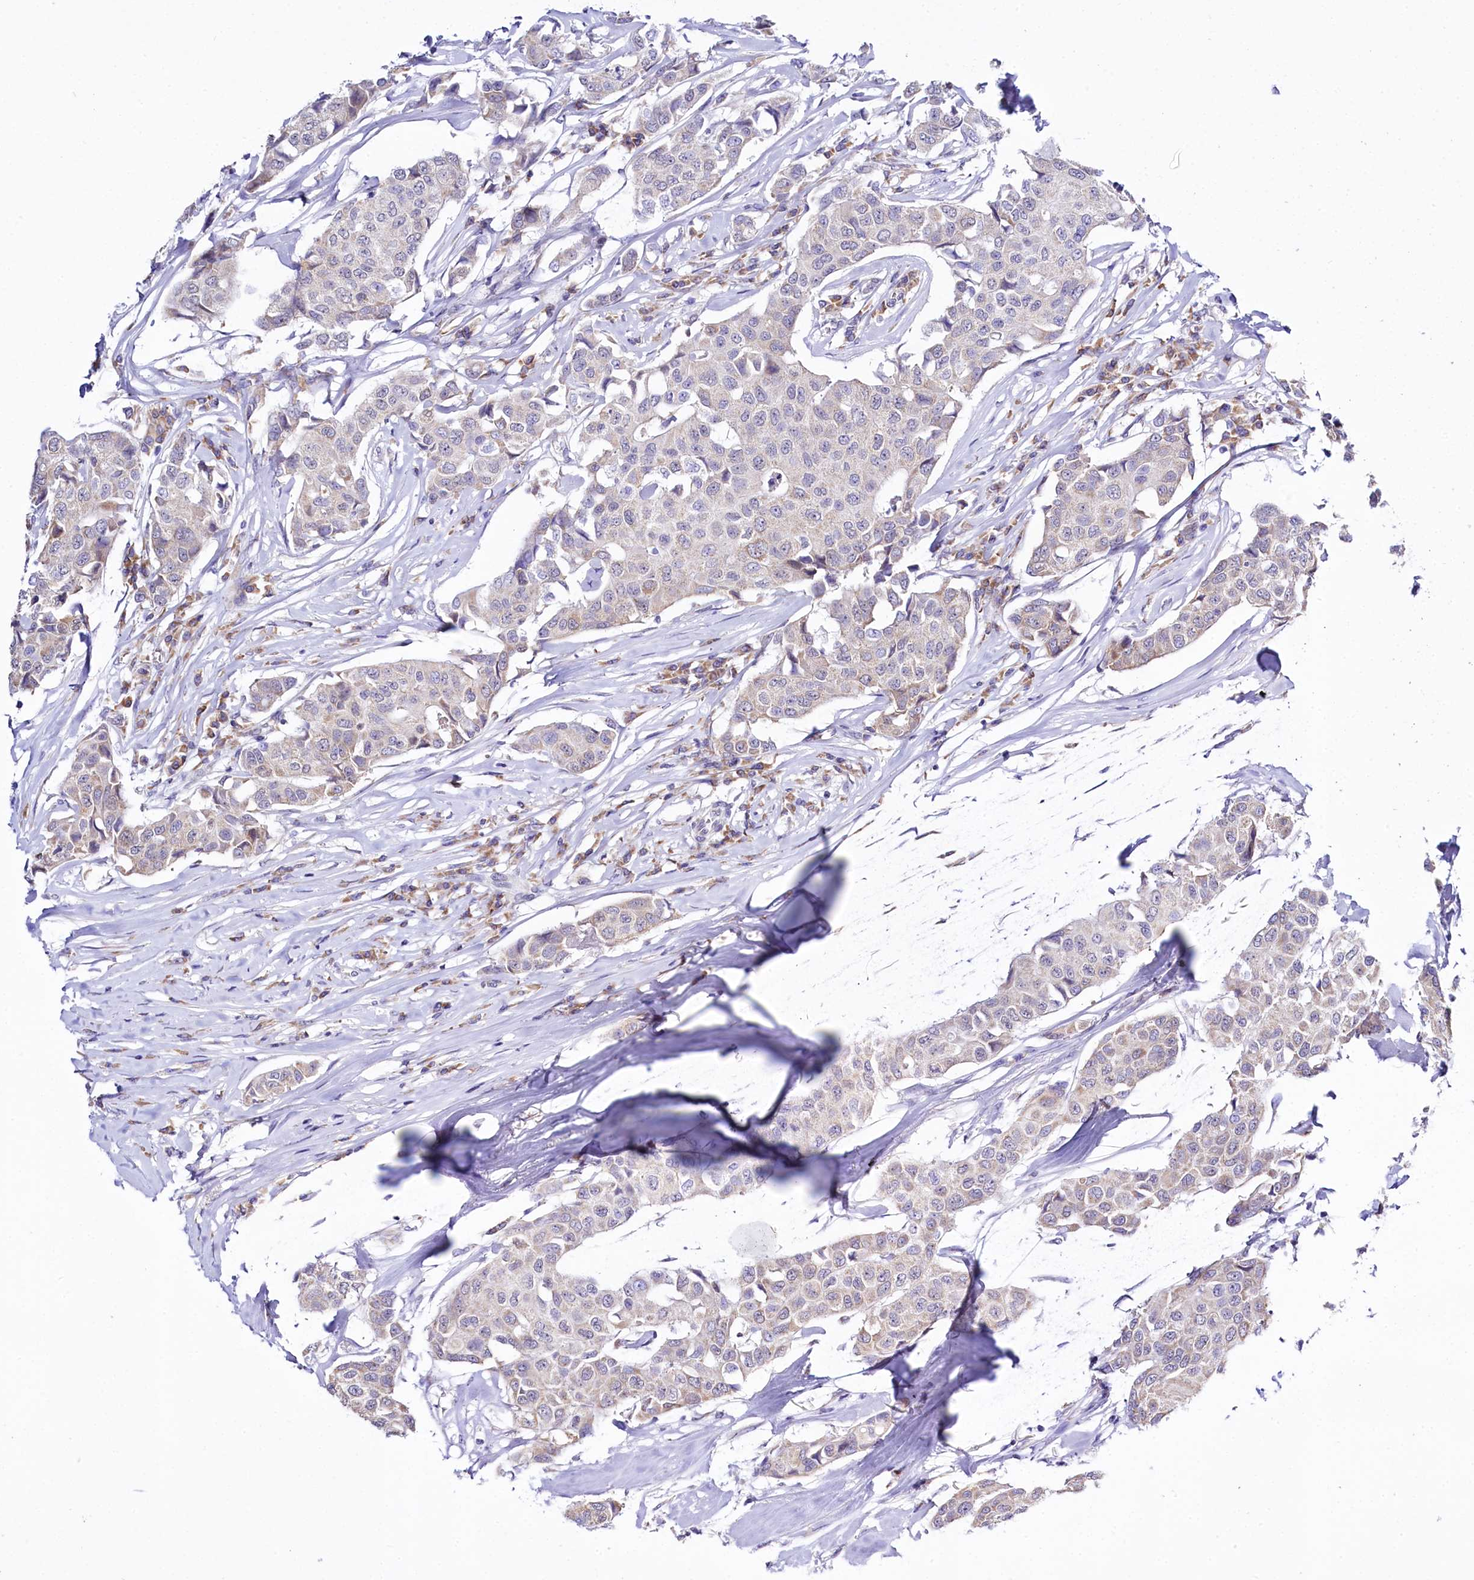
{"staining": {"intensity": "weak", "quantity": "<25%", "location": "cytoplasmic/membranous"}, "tissue": "breast cancer", "cell_type": "Tumor cells", "image_type": "cancer", "snomed": [{"axis": "morphology", "description": "Duct carcinoma"}, {"axis": "topography", "description": "Breast"}], "caption": "IHC photomicrograph of breast cancer stained for a protein (brown), which displays no staining in tumor cells.", "gene": "SPATS2", "patient": {"sex": "female", "age": 80}}